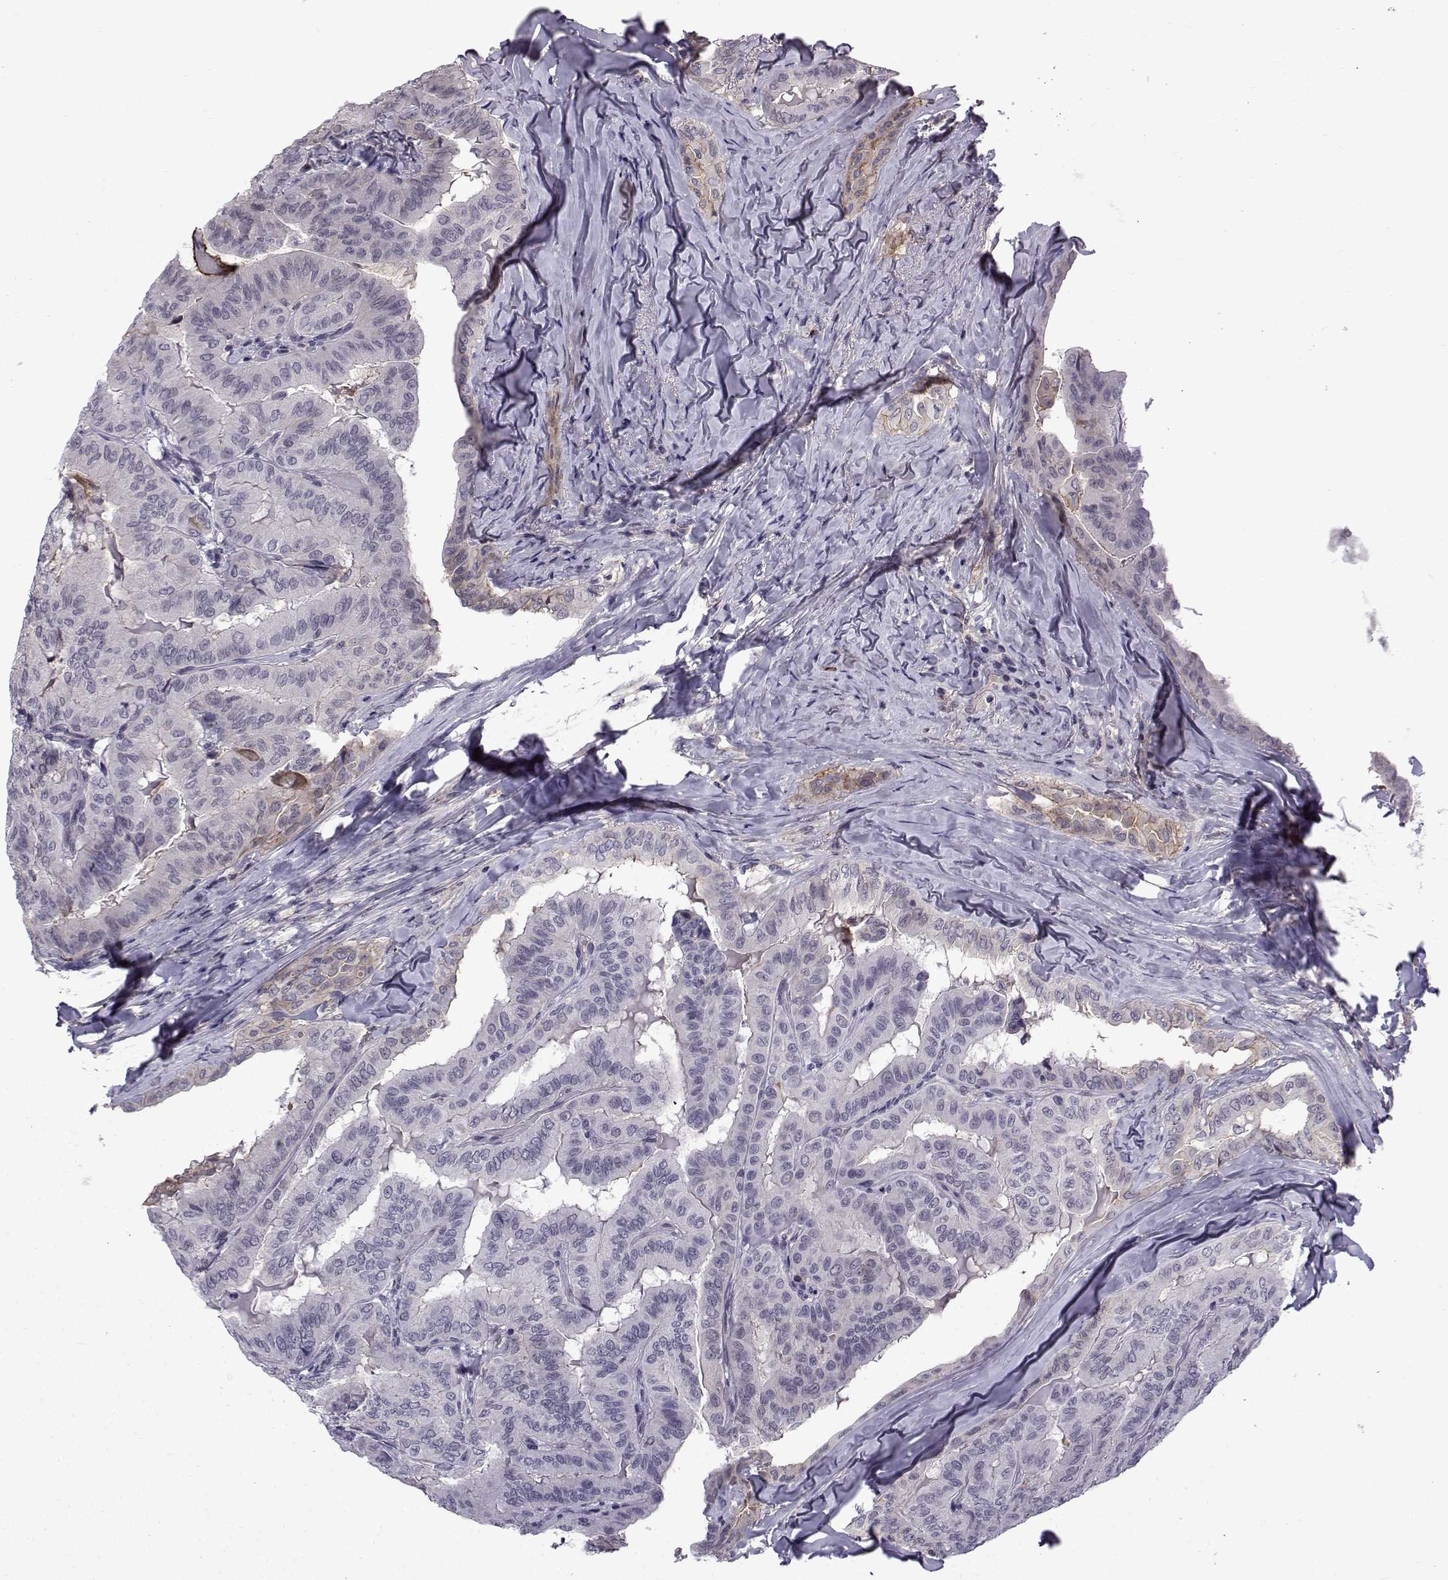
{"staining": {"intensity": "negative", "quantity": "none", "location": "none"}, "tissue": "thyroid cancer", "cell_type": "Tumor cells", "image_type": "cancer", "snomed": [{"axis": "morphology", "description": "Papillary adenocarcinoma, NOS"}, {"axis": "topography", "description": "Thyroid gland"}], "caption": "Tumor cells show no significant protein expression in papillary adenocarcinoma (thyroid).", "gene": "RBM24", "patient": {"sex": "female", "age": 68}}